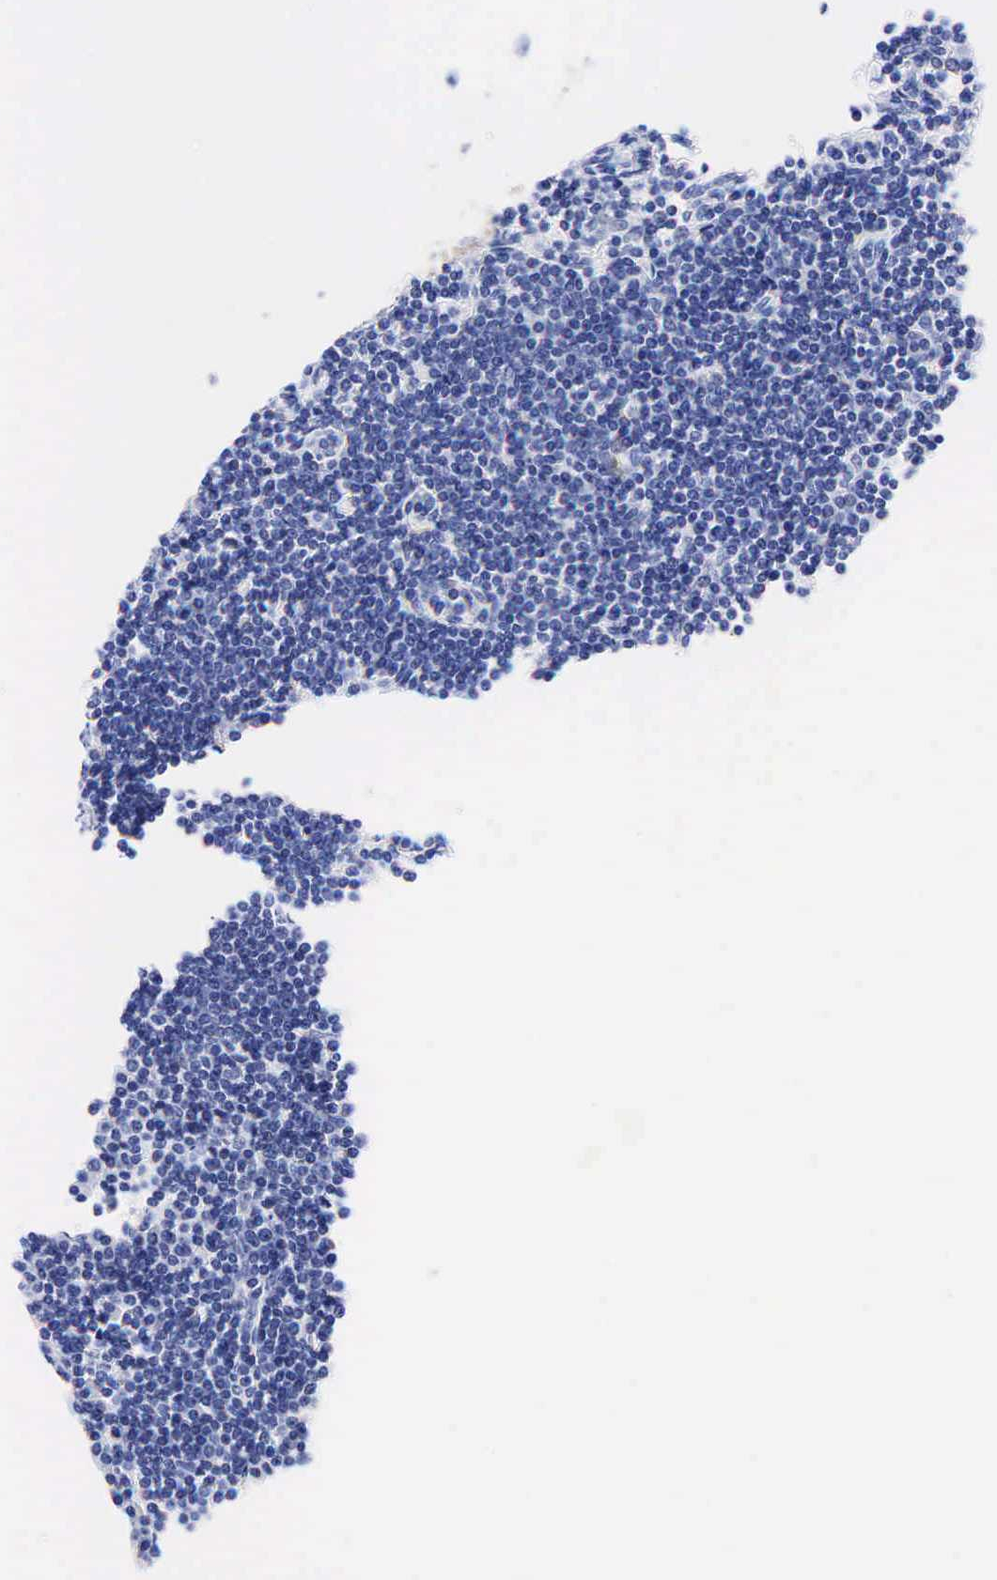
{"staining": {"intensity": "negative", "quantity": "none", "location": "none"}, "tissue": "lymph node", "cell_type": "Germinal center cells", "image_type": "normal", "snomed": [{"axis": "morphology", "description": "Normal tissue, NOS"}, {"axis": "topography", "description": "Lymph node"}], "caption": "High power microscopy histopathology image of an IHC image of normal lymph node, revealing no significant staining in germinal center cells. (Immunohistochemistry, brightfield microscopy, high magnification).", "gene": "KRT18", "patient": {"sex": "female", "age": 53}}